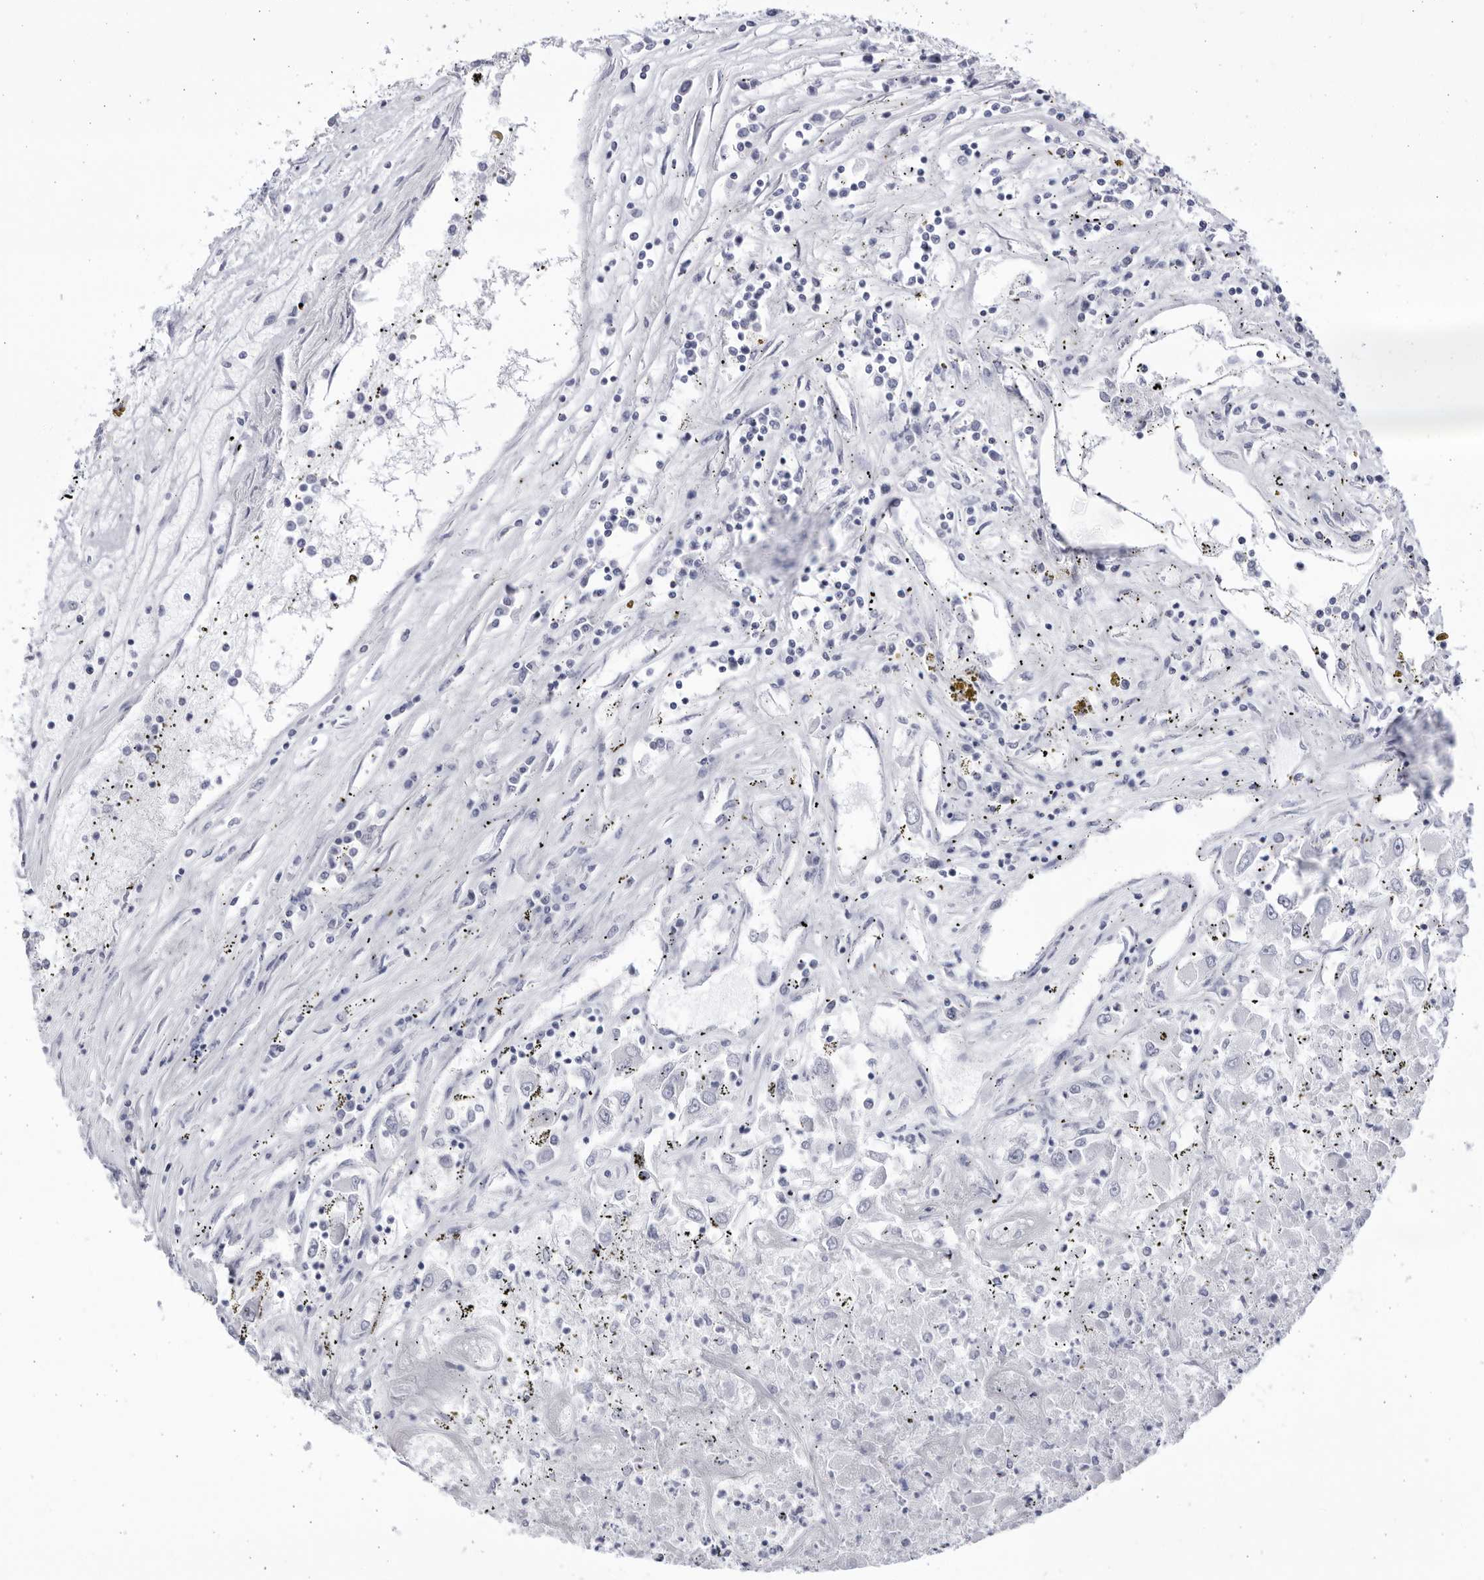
{"staining": {"intensity": "negative", "quantity": "none", "location": "none"}, "tissue": "renal cancer", "cell_type": "Tumor cells", "image_type": "cancer", "snomed": [{"axis": "morphology", "description": "Adenocarcinoma, NOS"}, {"axis": "topography", "description": "Kidney"}], "caption": "This is an immunohistochemistry image of renal cancer (adenocarcinoma). There is no positivity in tumor cells.", "gene": "CCDC181", "patient": {"sex": "female", "age": 52}}